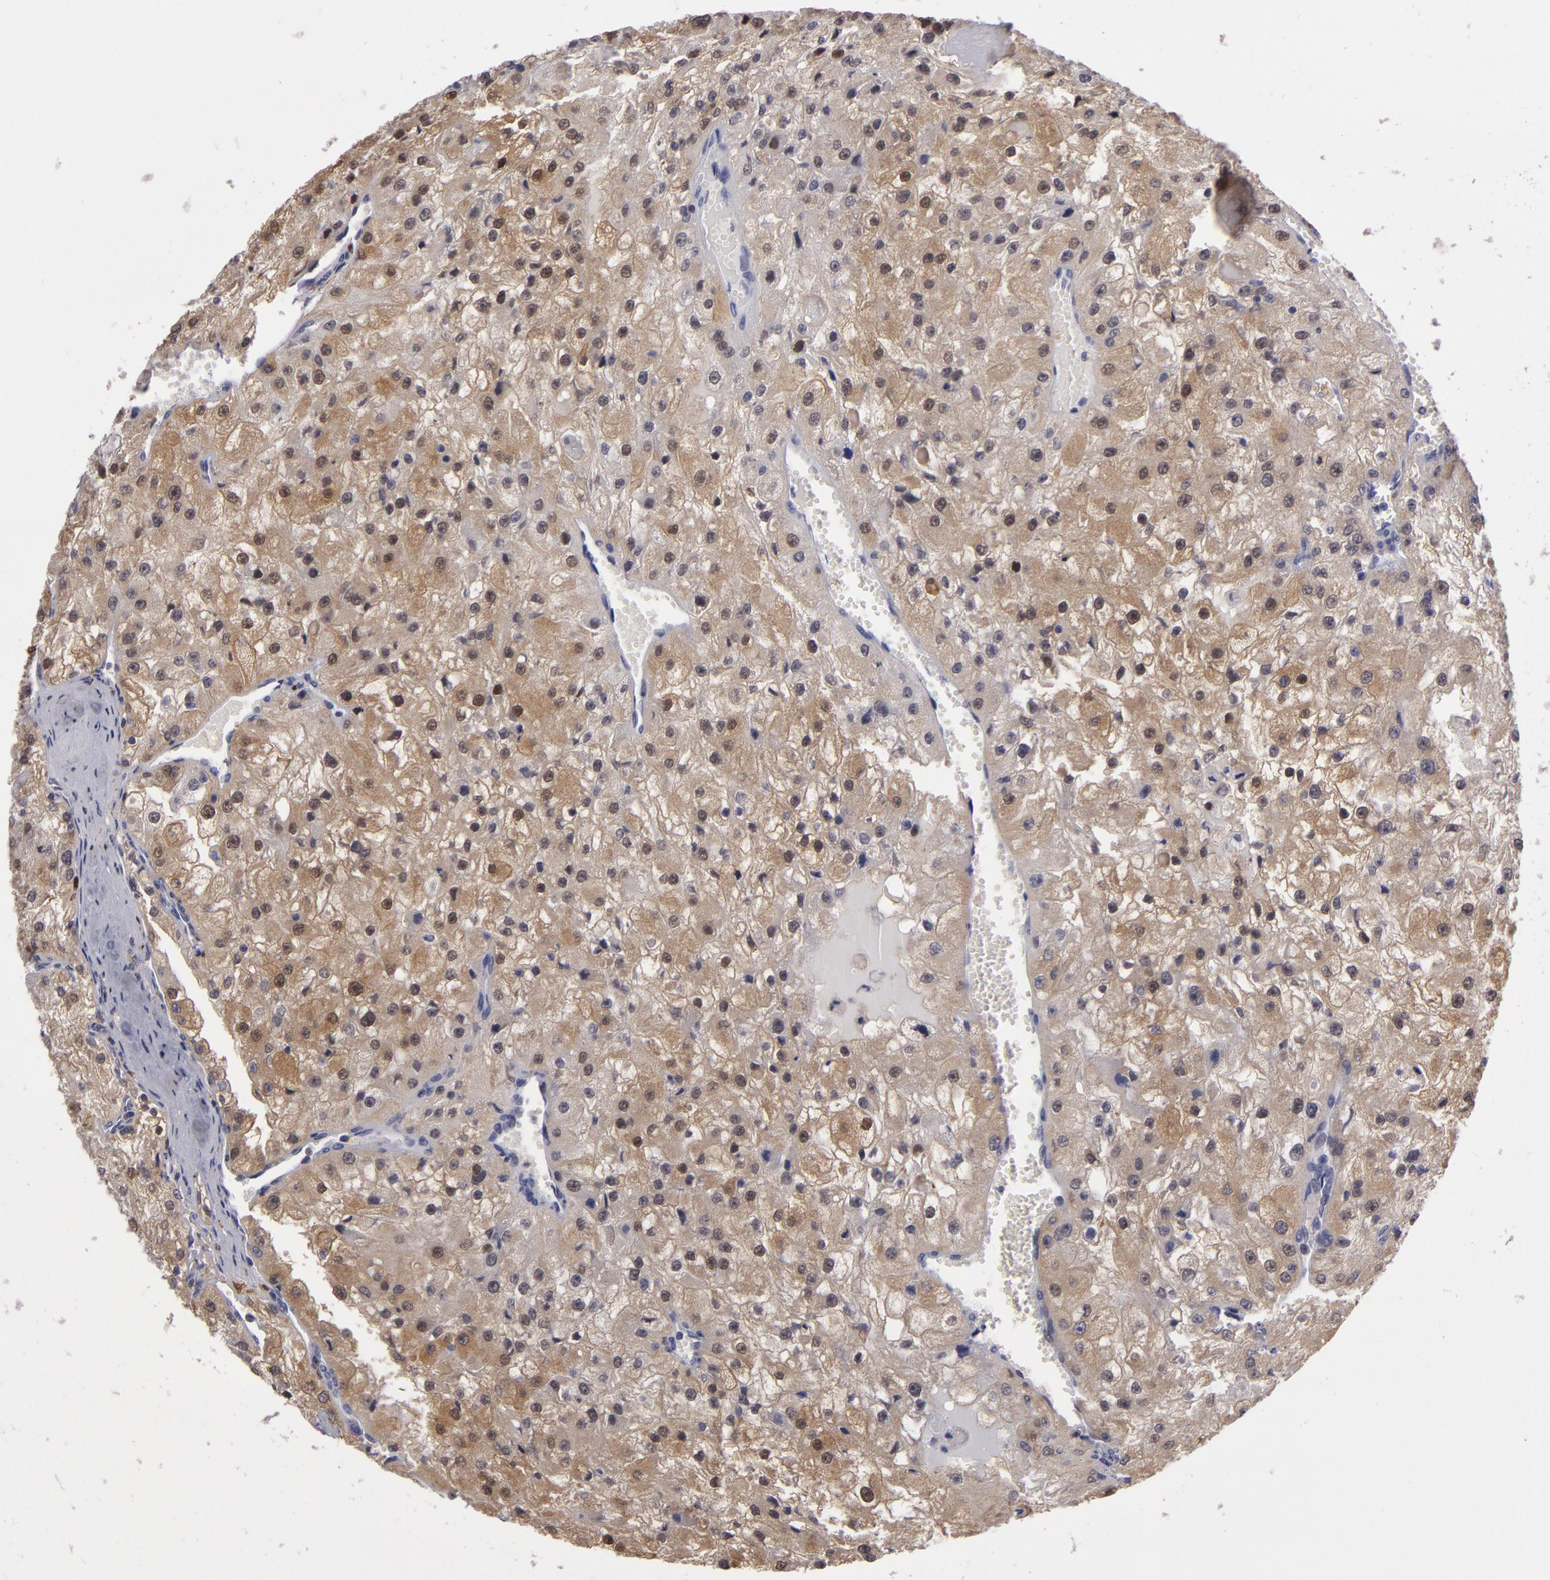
{"staining": {"intensity": "weak", "quantity": "<25%", "location": "cytoplasmic/membranous"}, "tissue": "renal cancer", "cell_type": "Tumor cells", "image_type": "cancer", "snomed": [{"axis": "morphology", "description": "Adenocarcinoma, NOS"}, {"axis": "topography", "description": "Kidney"}], "caption": "The immunohistochemistry photomicrograph has no significant expression in tumor cells of renal adenocarcinoma tissue. (DAB (3,3'-diaminobenzidine) immunohistochemistry, high magnification).", "gene": "GNPDA1", "patient": {"sex": "female", "age": 74}}